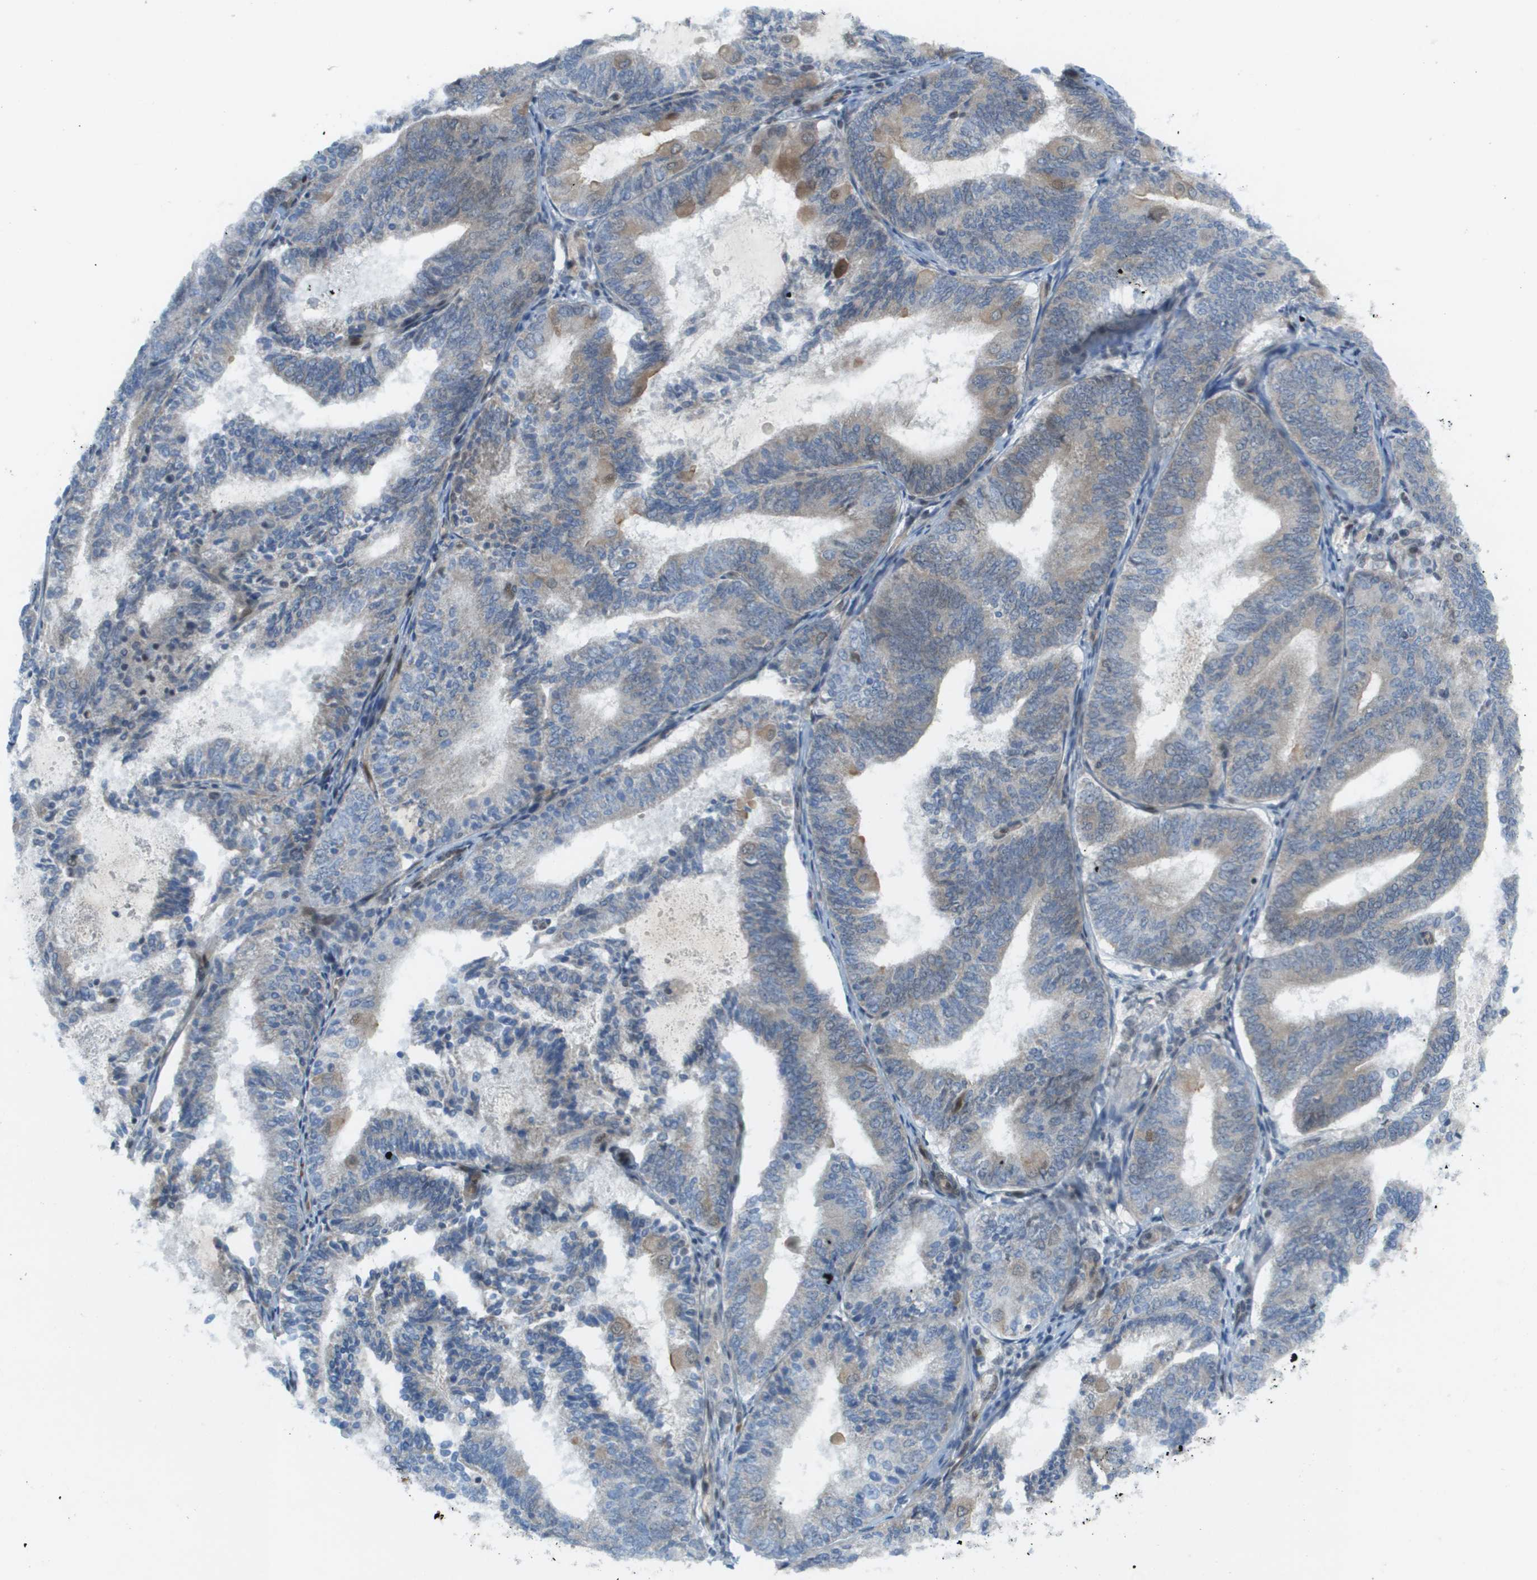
{"staining": {"intensity": "weak", "quantity": "25%-75%", "location": "cytoplasmic/membranous"}, "tissue": "endometrial cancer", "cell_type": "Tumor cells", "image_type": "cancer", "snomed": [{"axis": "morphology", "description": "Adenocarcinoma, NOS"}, {"axis": "topography", "description": "Endometrium"}], "caption": "Protein analysis of endometrial adenocarcinoma tissue displays weak cytoplasmic/membranous staining in about 25%-75% of tumor cells.", "gene": "CACNB4", "patient": {"sex": "female", "age": 81}}